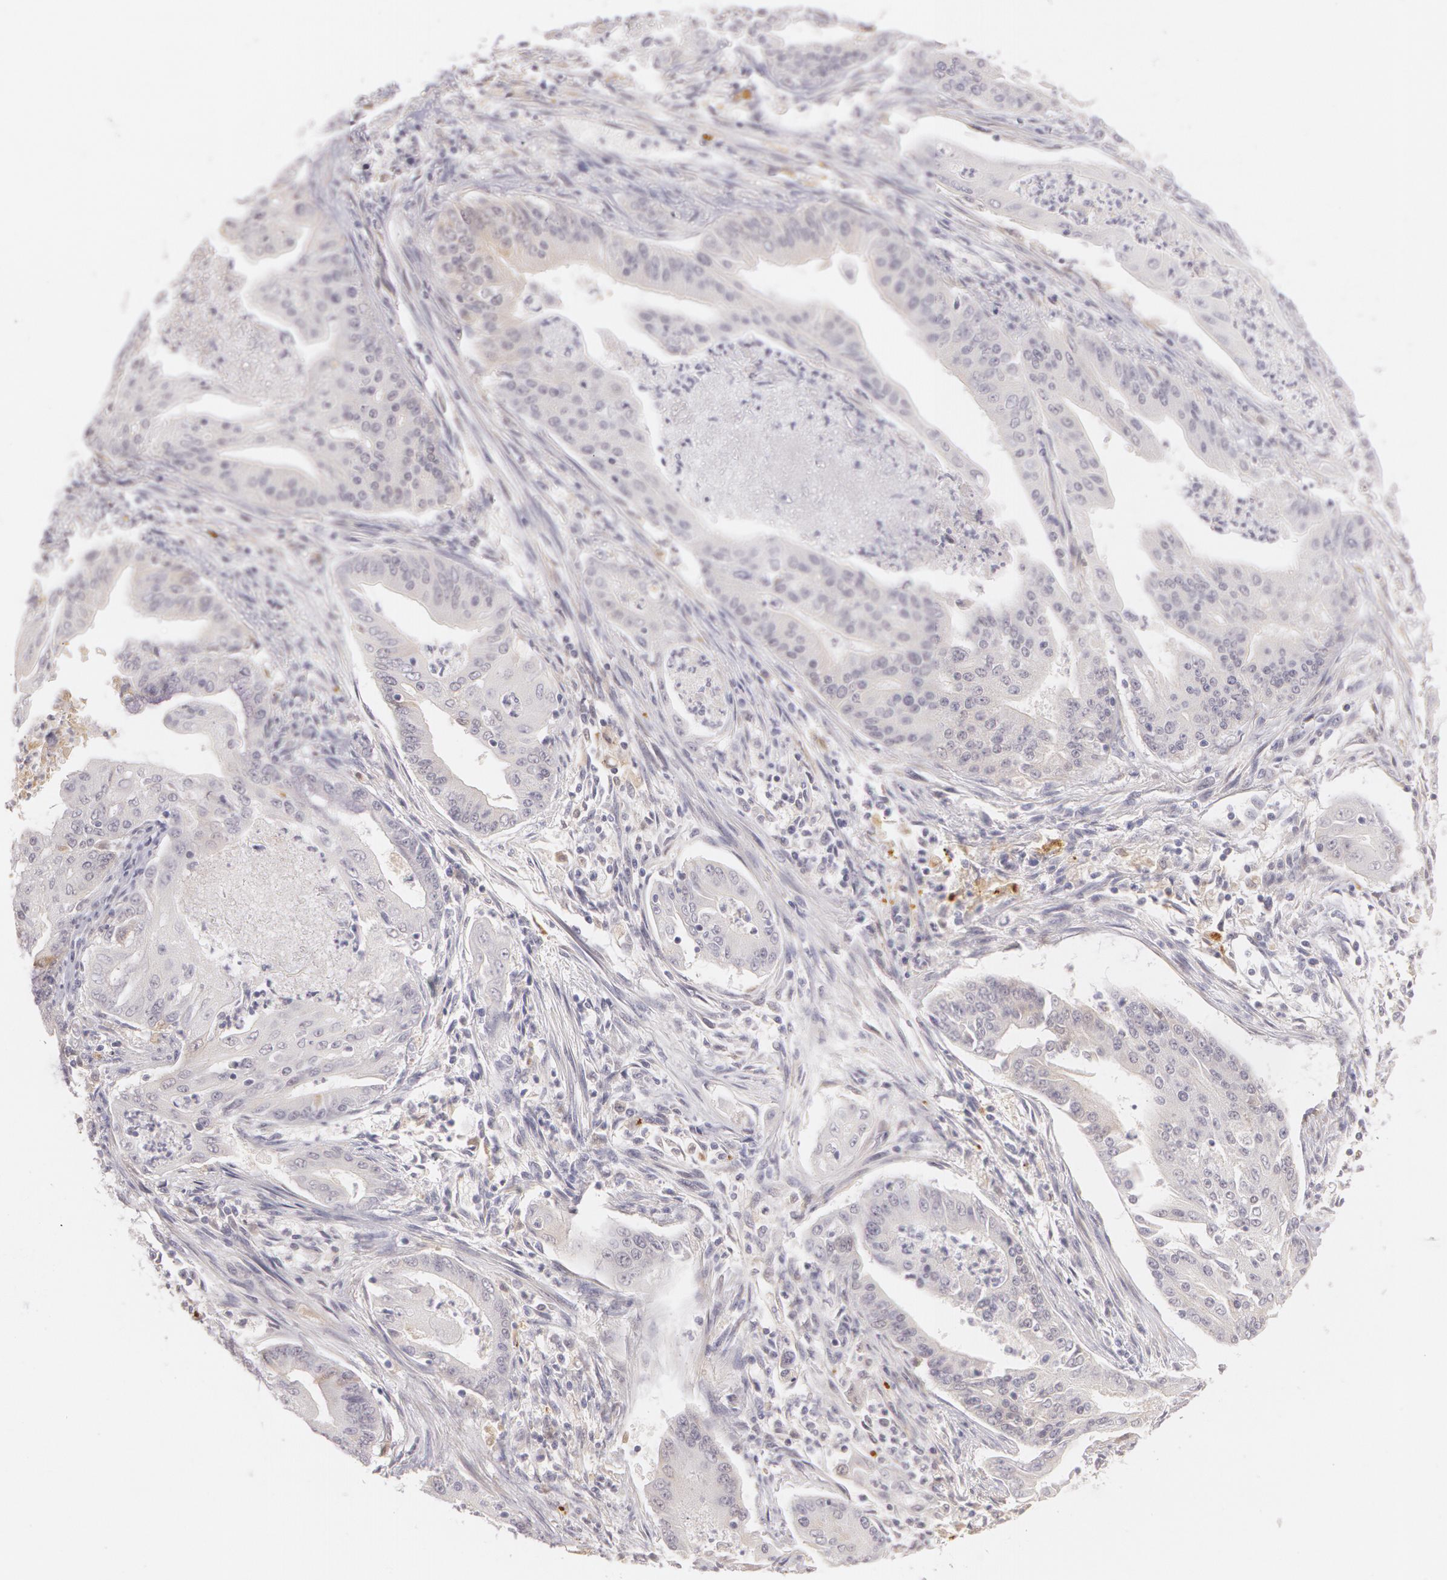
{"staining": {"intensity": "negative", "quantity": "none", "location": "none"}, "tissue": "endometrial cancer", "cell_type": "Tumor cells", "image_type": "cancer", "snomed": [{"axis": "morphology", "description": "Adenocarcinoma, NOS"}, {"axis": "topography", "description": "Endometrium"}], "caption": "High power microscopy micrograph of an IHC image of endometrial adenocarcinoma, revealing no significant positivity in tumor cells.", "gene": "LBP", "patient": {"sex": "female", "age": 63}}